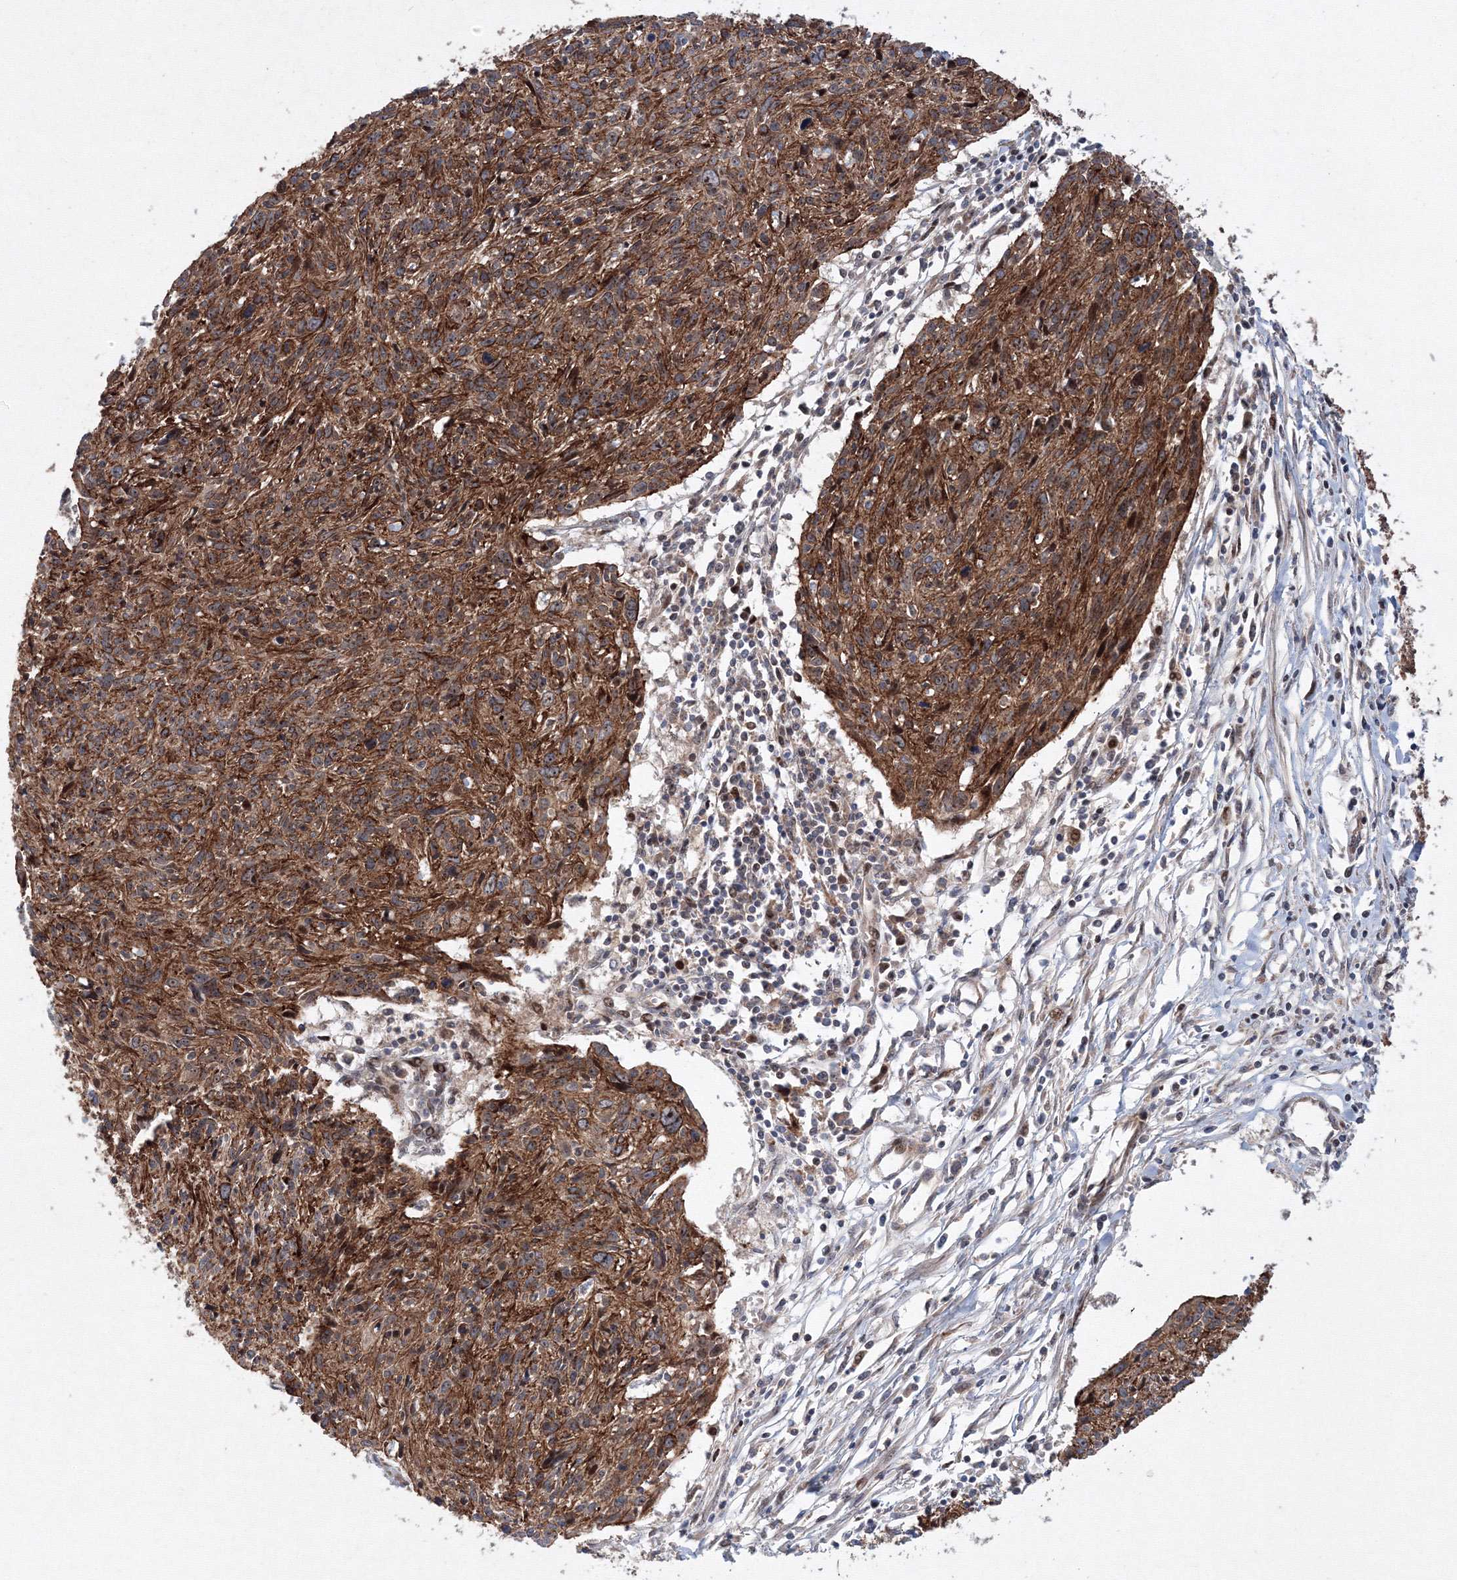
{"staining": {"intensity": "moderate", "quantity": ">75%", "location": "cytoplasmic/membranous"}, "tissue": "cervical cancer", "cell_type": "Tumor cells", "image_type": "cancer", "snomed": [{"axis": "morphology", "description": "Squamous cell carcinoma, NOS"}, {"axis": "topography", "description": "Cervix"}], "caption": "Moderate cytoplasmic/membranous staining for a protein is identified in about >75% of tumor cells of cervical cancer (squamous cell carcinoma) using immunohistochemistry (IHC).", "gene": "ANKAR", "patient": {"sex": "female", "age": 51}}